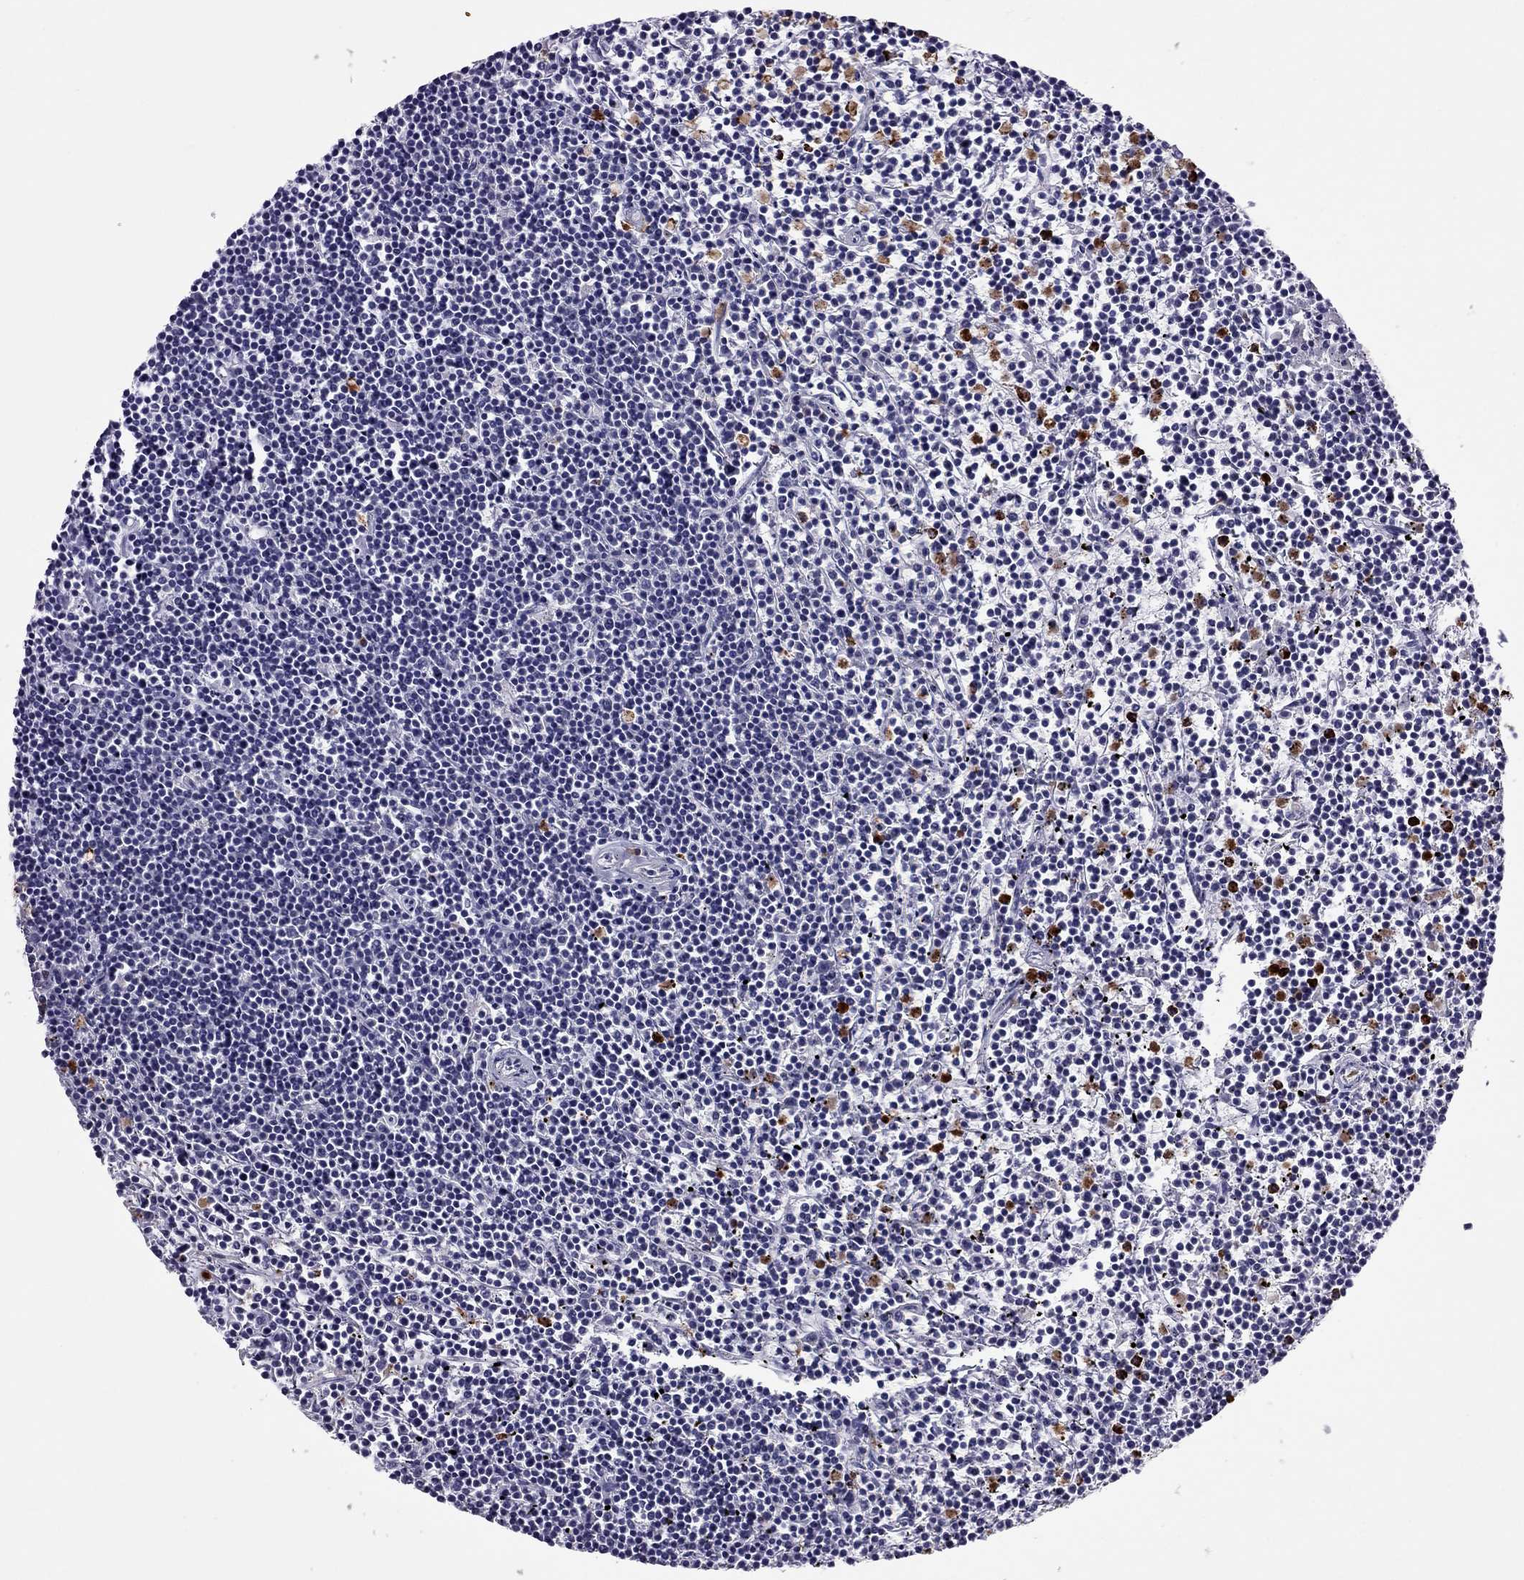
{"staining": {"intensity": "negative", "quantity": "none", "location": "none"}, "tissue": "lymphoma", "cell_type": "Tumor cells", "image_type": "cancer", "snomed": [{"axis": "morphology", "description": "Malignant lymphoma, non-Hodgkin's type, Low grade"}, {"axis": "topography", "description": "Spleen"}], "caption": "The IHC histopathology image has no significant positivity in tumor cells of lymphoma tissue.", "gene": "CCL27", "patient": {"sex": "female", "age": 19}}